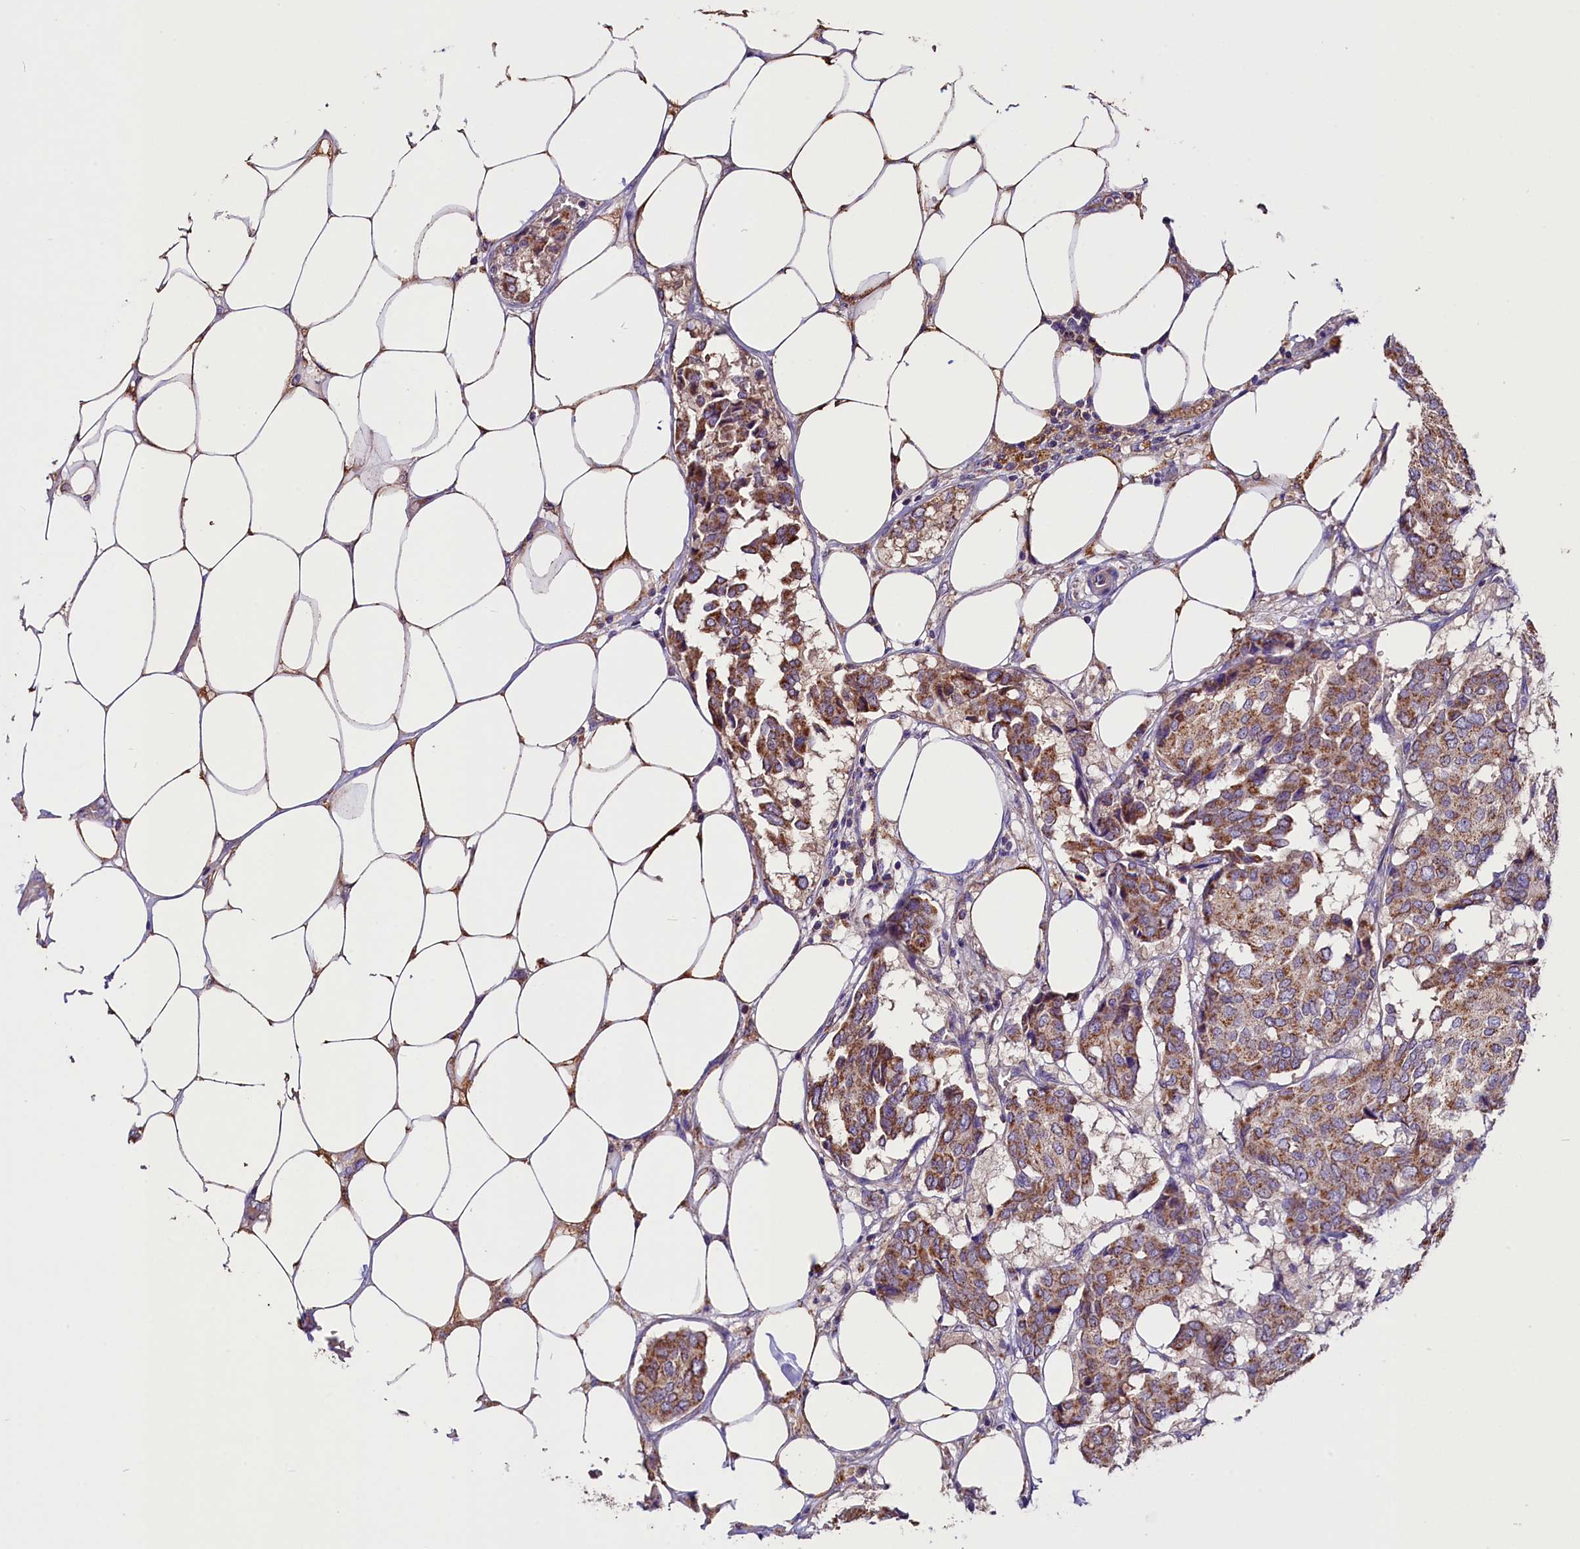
{"staining": {"intensity": "weak", "quantity": ">75%", "location": "cytoplasmic/membranous"}, "tissue": "breast cancer", "cell_type": "Tumor cells", "image_type": "cancer", "snomed": [{"axis": "morphology", "description": "Duct carcinoma"}, {"axis": "topography", "description": "Breast"}], "caption": "A photomicrograph showing weak cytoplasmic/membranous positivity in about >75% of tumor cells in breast cancer, as visualized by brown immunohistochemical staining.", "gene": "SIX5", "patient": {"sex": "female", "age": 75}}